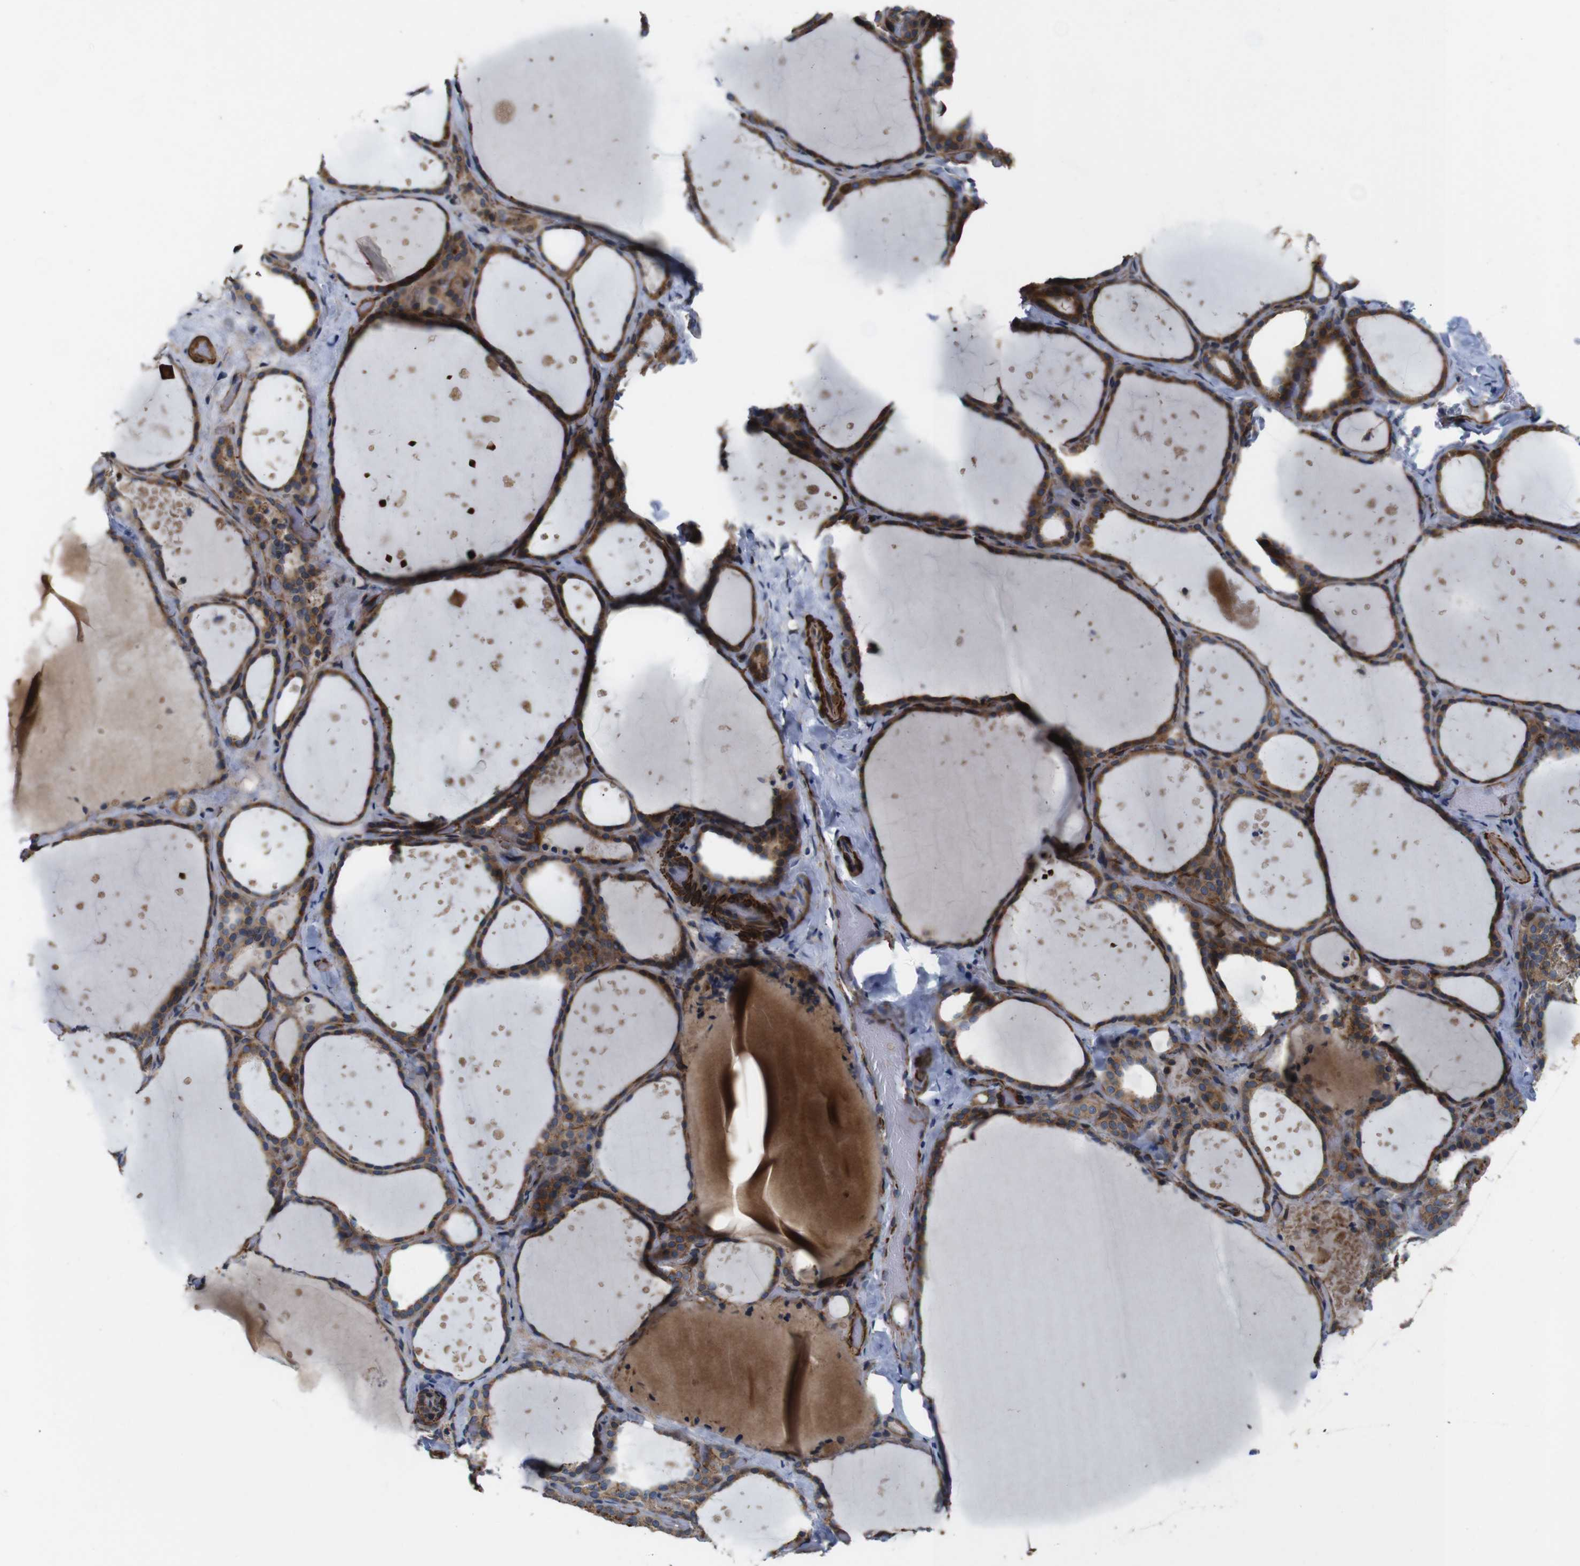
{"staining": {"intensity": "moderate", "quantity": ">75%", "location": "cytoplasmic/membranous"}, "tissue": "thyroid gland", "cell_type": "Glandular cells", "image_type": "normal", "snomed": [{"axis": "morphology", "description": "Normal tissue, NOS"}, {"axis": "topography", "description": "Thyroid gland"}], "caption": "About >75% of glandular cells in benign human thyroid gland reveal moderate cytoplasmic/membranous protein staining as visualized by brown immunohistochemical staining.", "gene": "GGT7", "patient": {"sex": "female", "age": 44}}